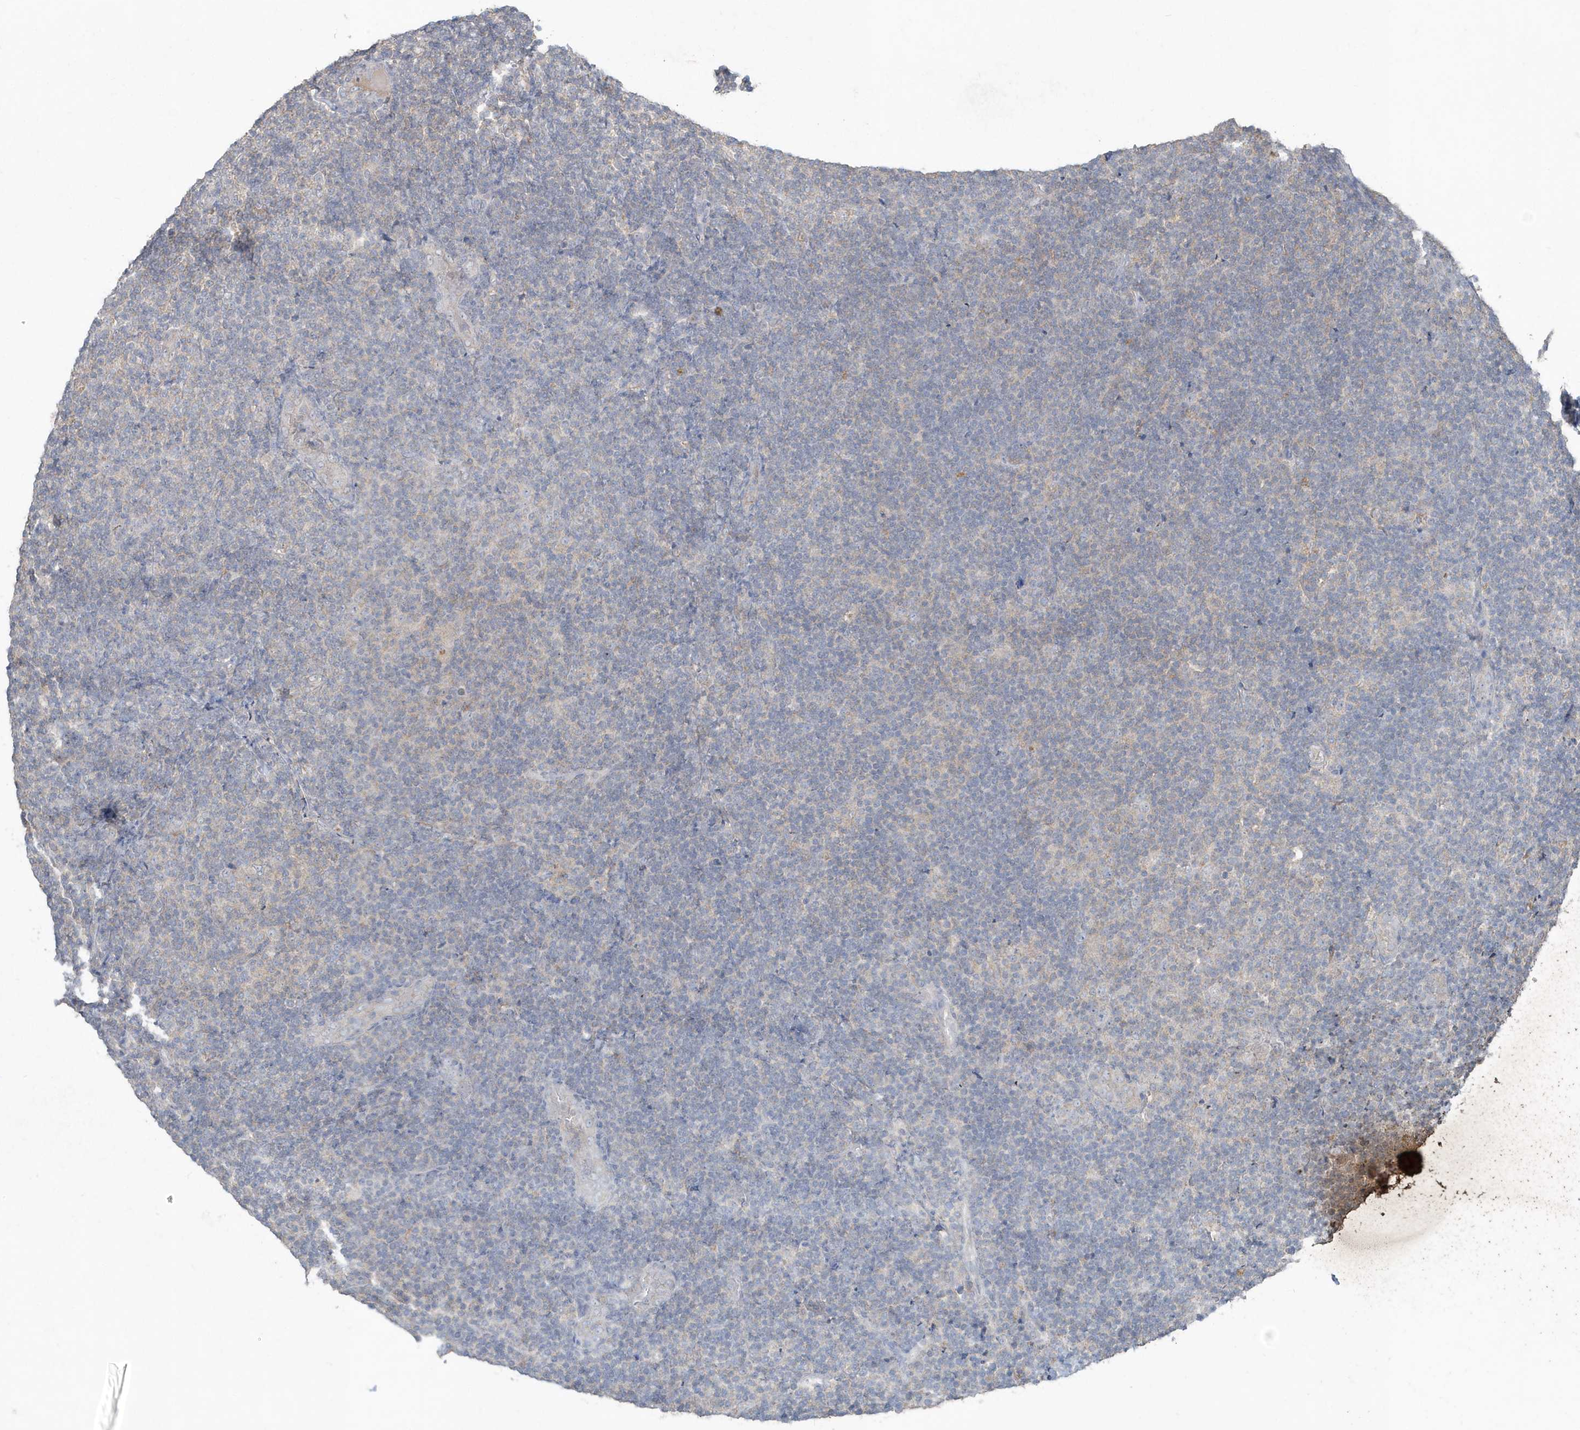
{"staining": {"intensity": "negative", "quantity": "none", "location": "none"}, "tissue": "lymphoma", "cell_type": "Tumor cells", "image_type": "cancer", "snomed": [{"axis": "morphology", "description": "Malignant lymphoma, non-Hodgkin's type, Low grade"}, {"axis": "topography", "description": "Lymph node"}], "caption": "Malignant lymphoma, non-Hodgkin's type (low-grade) was stained to show a protein in brown. There is no significant expression in tumor cells.", "gene": "C1RL", "patient": {"sex": "male", "age": 83}}